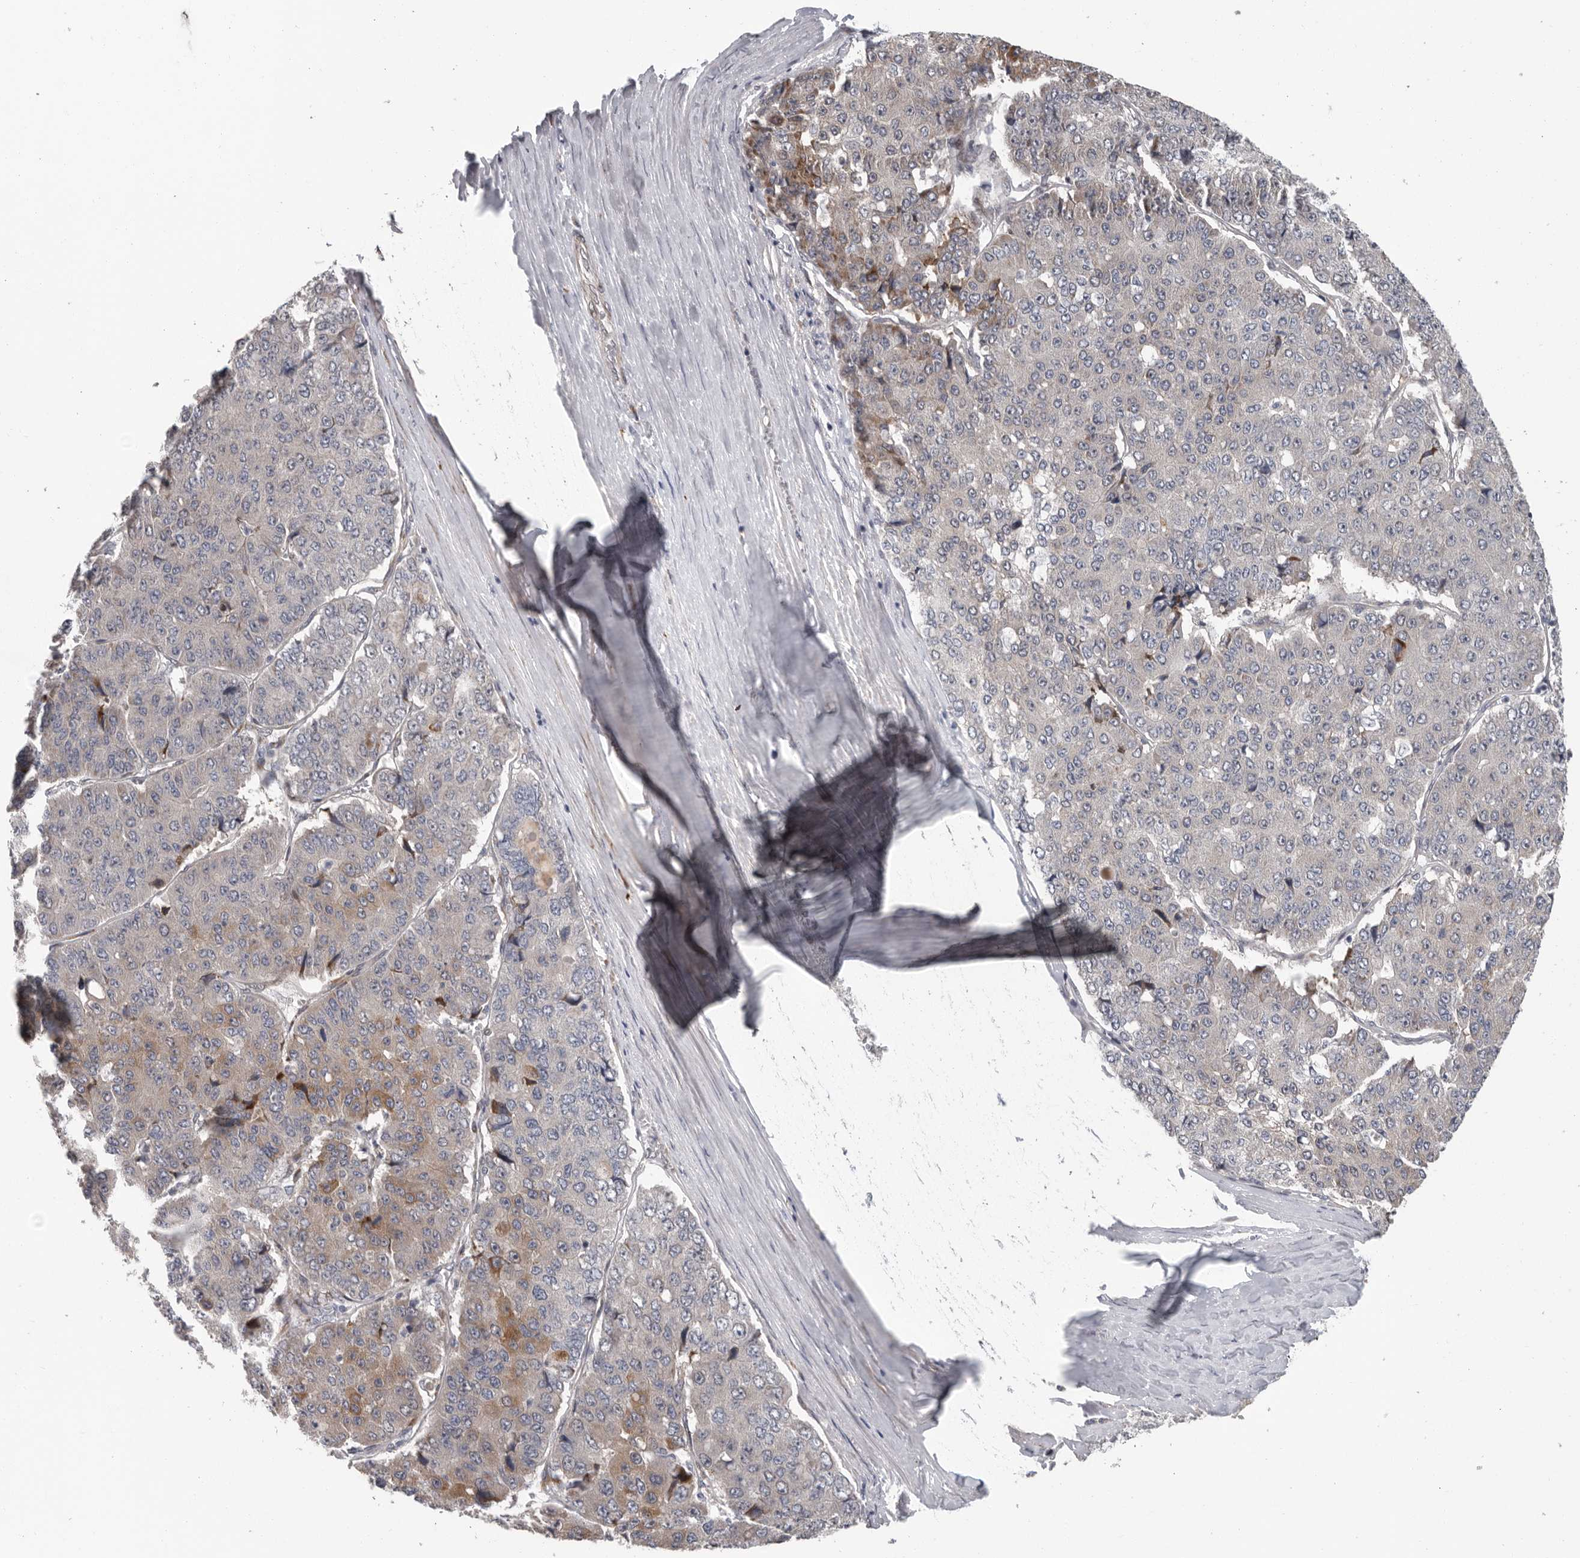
{"staining": {"intensity": "moderate", "quantity": "<25%", "location": "cytoplasmic/membranous"}, "tissue": "pancreatic cancer", "cell_type": "Tumor cells", "image_type": "cancer", "snomed": [{"axis": "morphology", "description": "Adenocarcinoma, NOS"}, {"axis": "topography", "description": "Pancreas"}], "caption": "A high-resolution micrograph shows immunohistochemistry (IHC) staining of pancreatic cancer (adenocarcinoma), which reveals moderate cytoplasmic/membranous expression in approximately <25% of tumor cells.", "gene": "ATXN3L", "patient": {"sex": "male", "age": 50}}